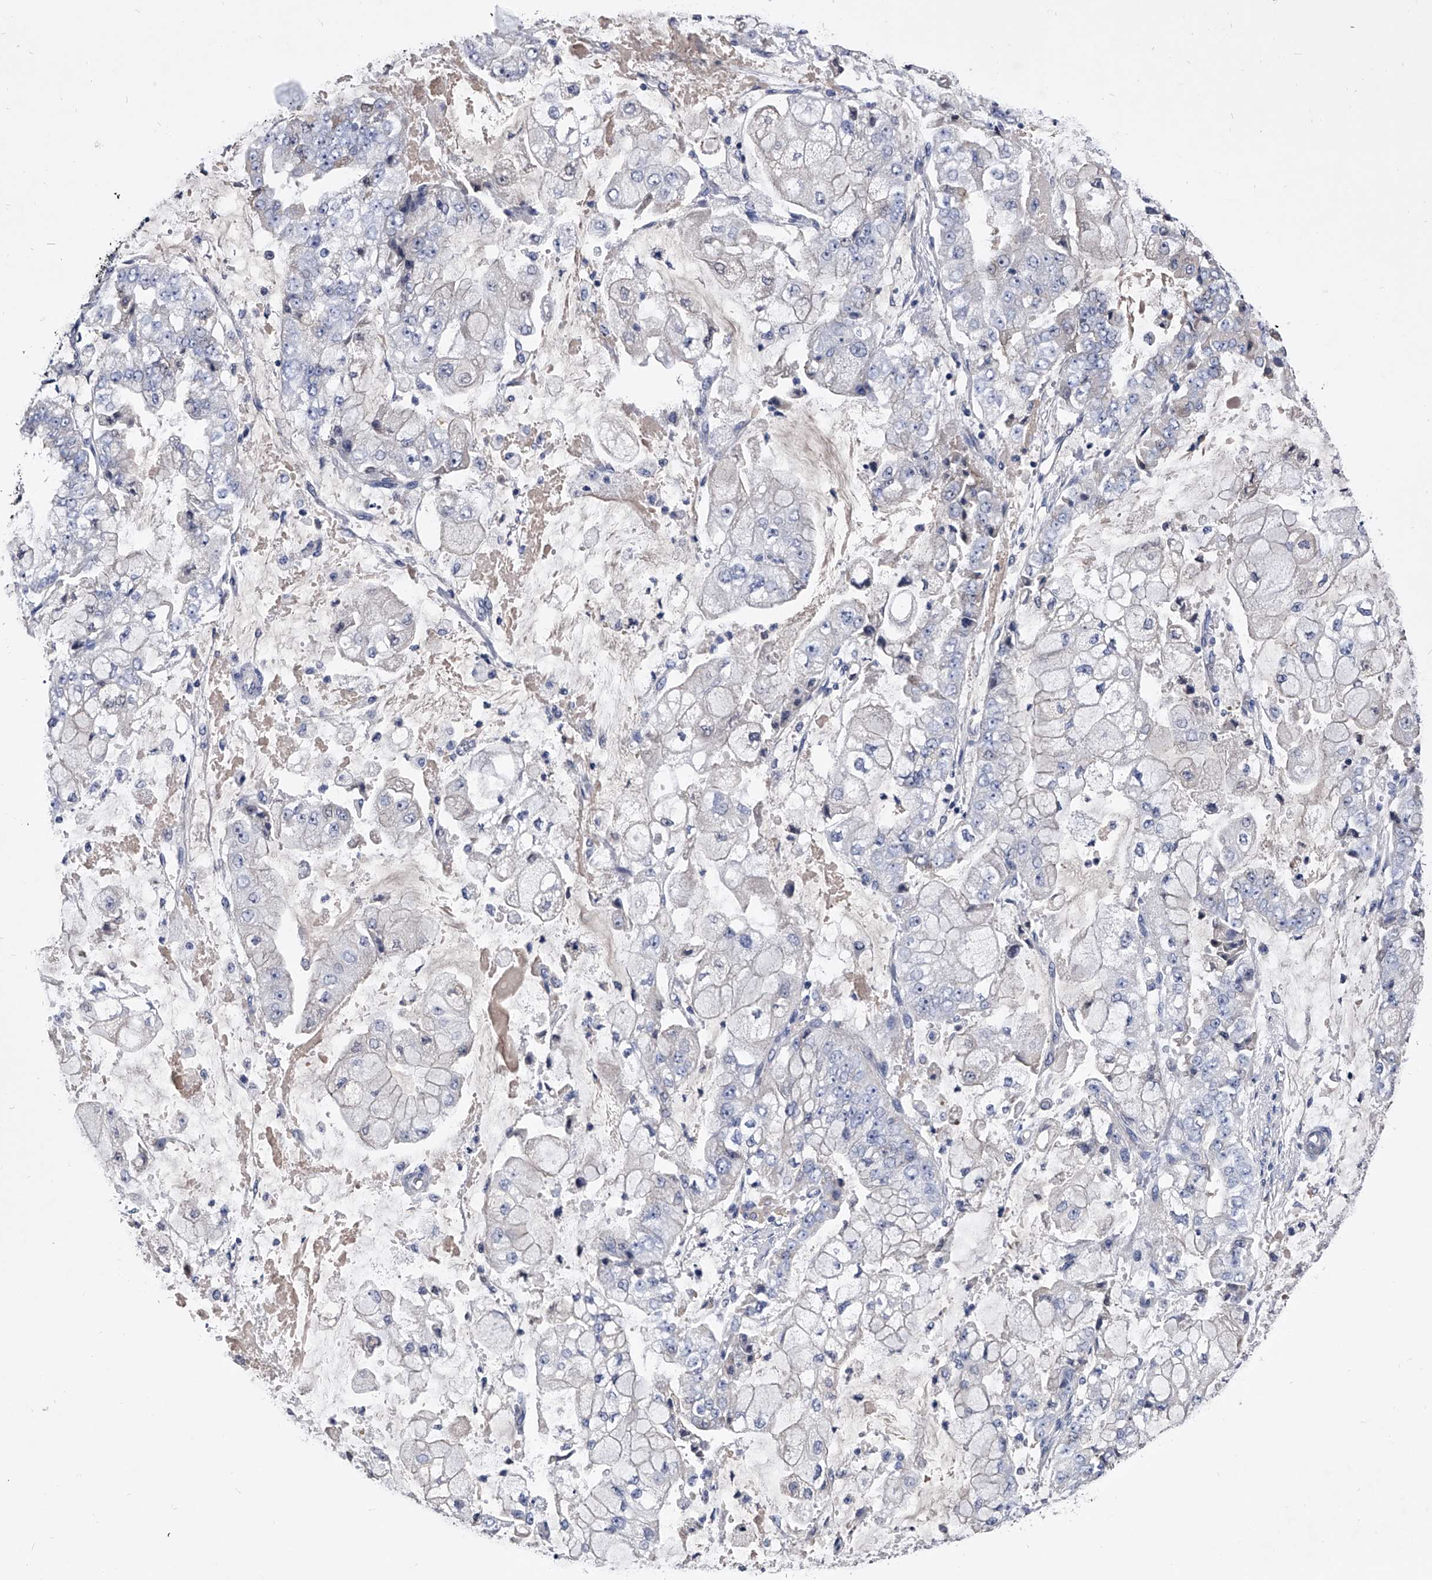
{"staining": {"intensity": "negative", "quantity": "none", "location": "none"}, "tissue": "stomach cancer", "cell_type": "Tumor cells", "image_type": "cancer", "snomed": [{"axis": "morphology", "description": "Adenocarcinoma, NOS"}, {"axis": "topography", "description": "Stomach"}], "caption": "Tumor cells show no significant staining in stomach cancer (adenocarcinoma). The staining is performed using DAB (3,3'-diaminobenzidine) brown chromogen with nuclei counter-stained in using hematoxylin.", "gene": "EFCAB7", "patient": {"sex": "male", "age": 76}}